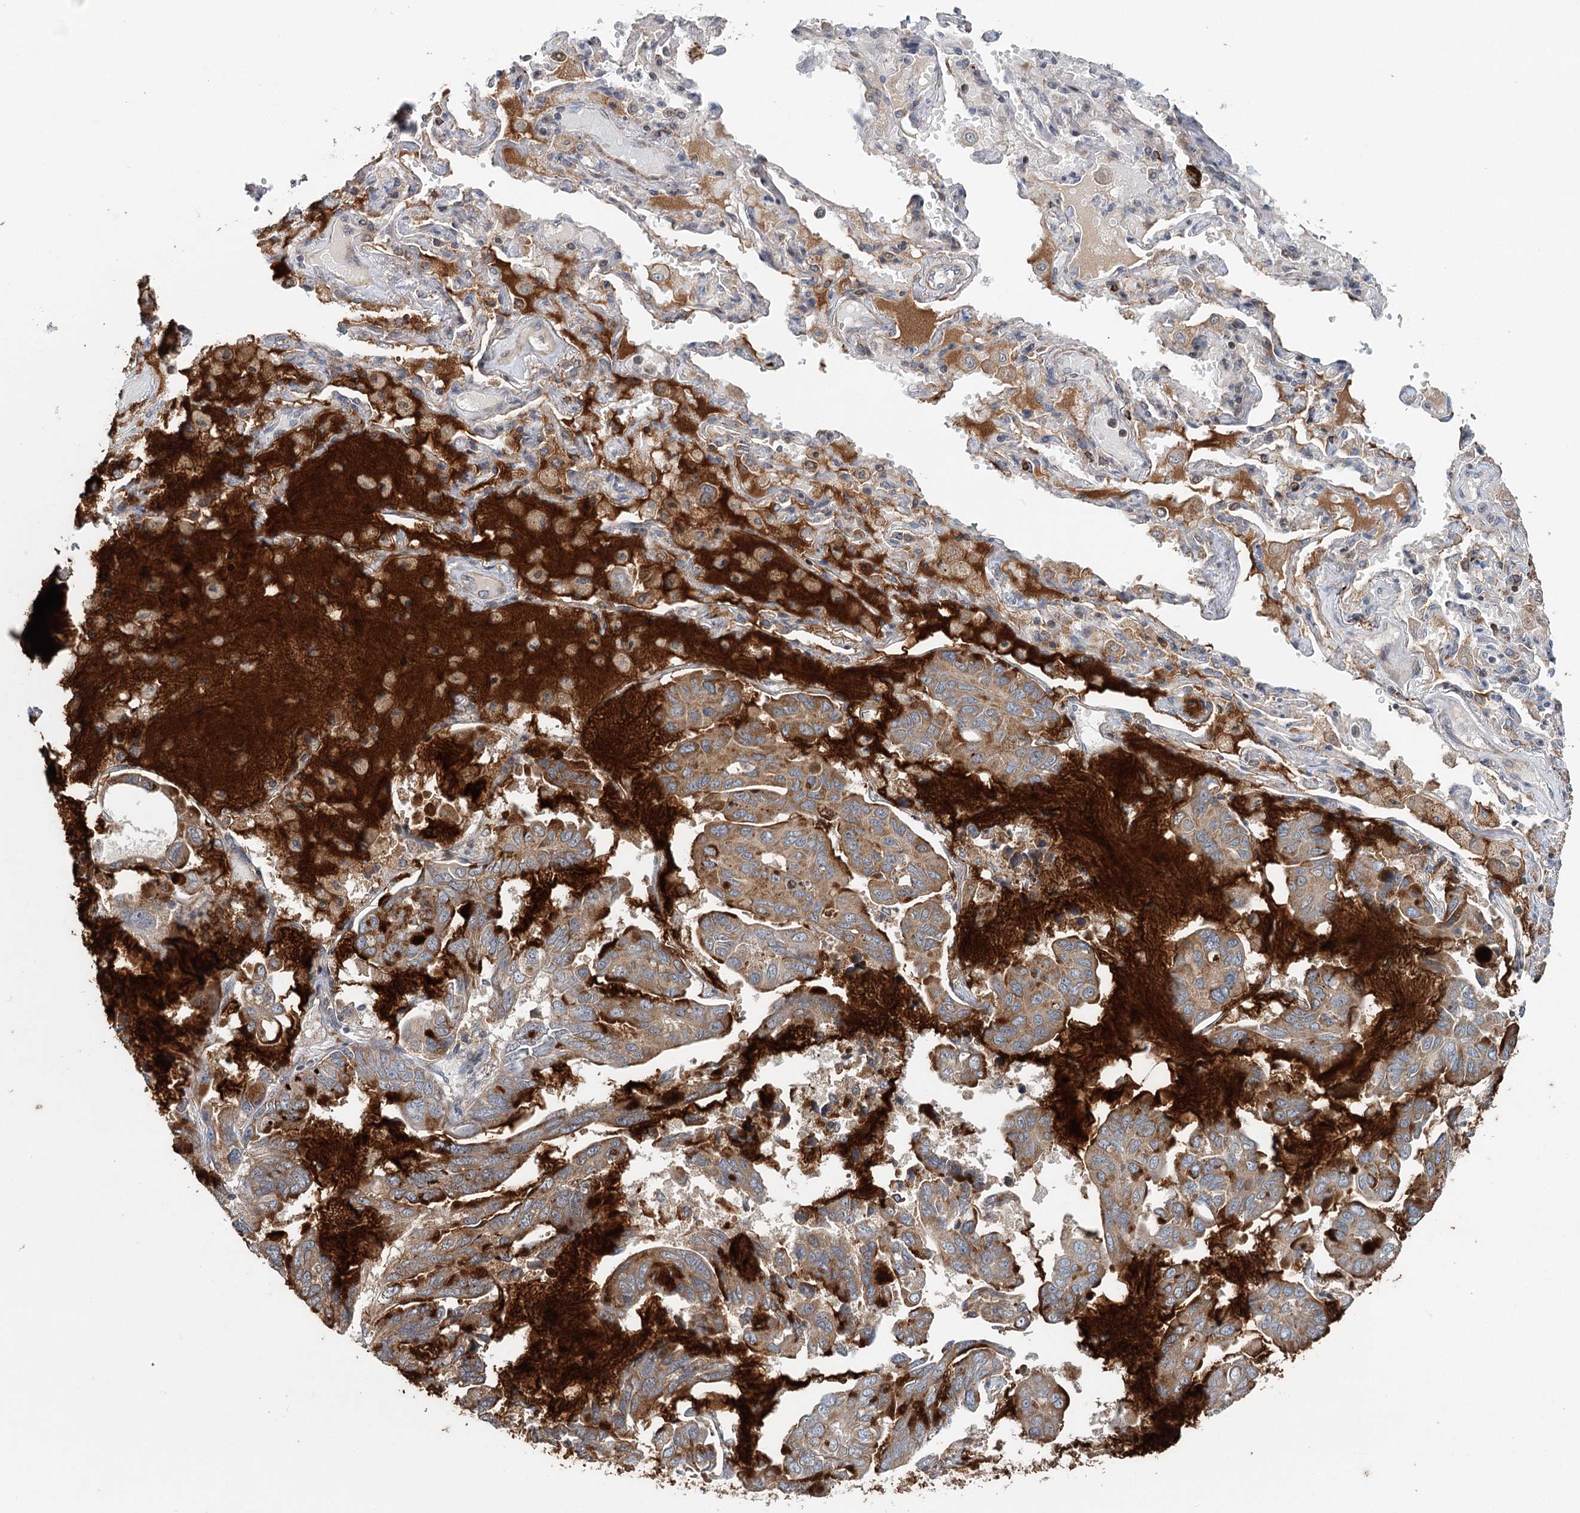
{"staining": {"intensity": "weak", "quantity": ">75%", "location": "cytoplasmic/membranous"}, "tissue": "lung cancer", "cell_type": "Tumor cells", "image_type": "cancer", "snomed": [{"axis": "morphology", "description": "Adenocarcinoma, NOS"}, {"axis": "topography", "description": "Lung"}], "caption": "An image showing weak cytoplasmic/membranous staining in about >75% of tumor cells in lung adenocarcinoma, as visualized by brown immunohistochemical staining.", "gene": "RNF111", "patient": {"sex": "male", "age": 64}}